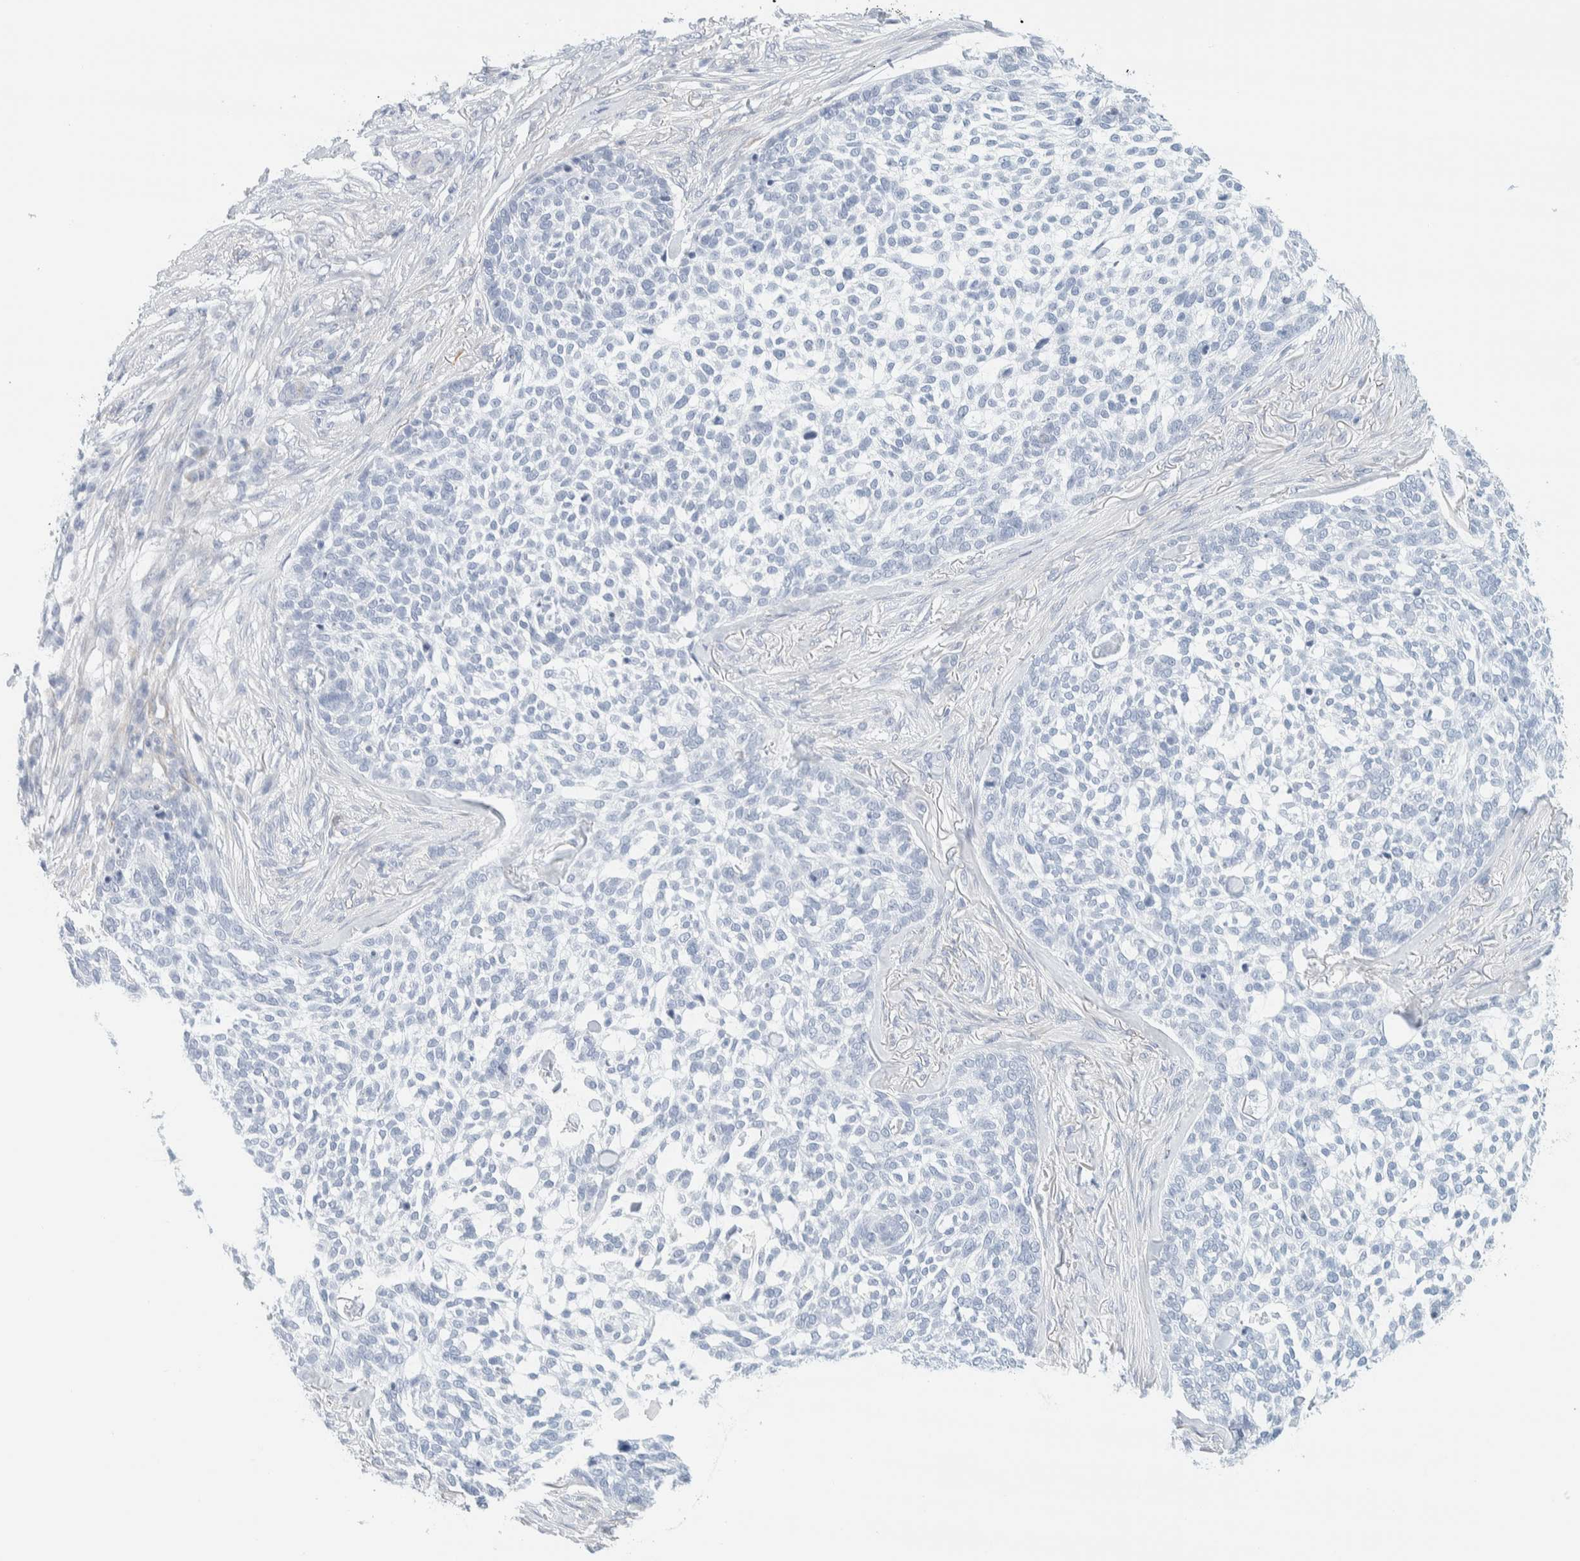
{"staining": {"intensity": "negative", "quantity": "none", "location": "none"}, "tissue": "skin cancer", "cell_type": "Tumor cells", "image_type": "cancer", "snomed": [{"axis": "morphology", "description": "Basal cell carcinoma"}, {"axis": "topography", "description": "Skin"}], "caption": "This is an immunohistochemistry (IHC) histopathology image of skin basal cell carcinoma. There is no positivity in tumor cells.", "gene": "ATCAY", "patient": {"sex": "female", "age": 64}}